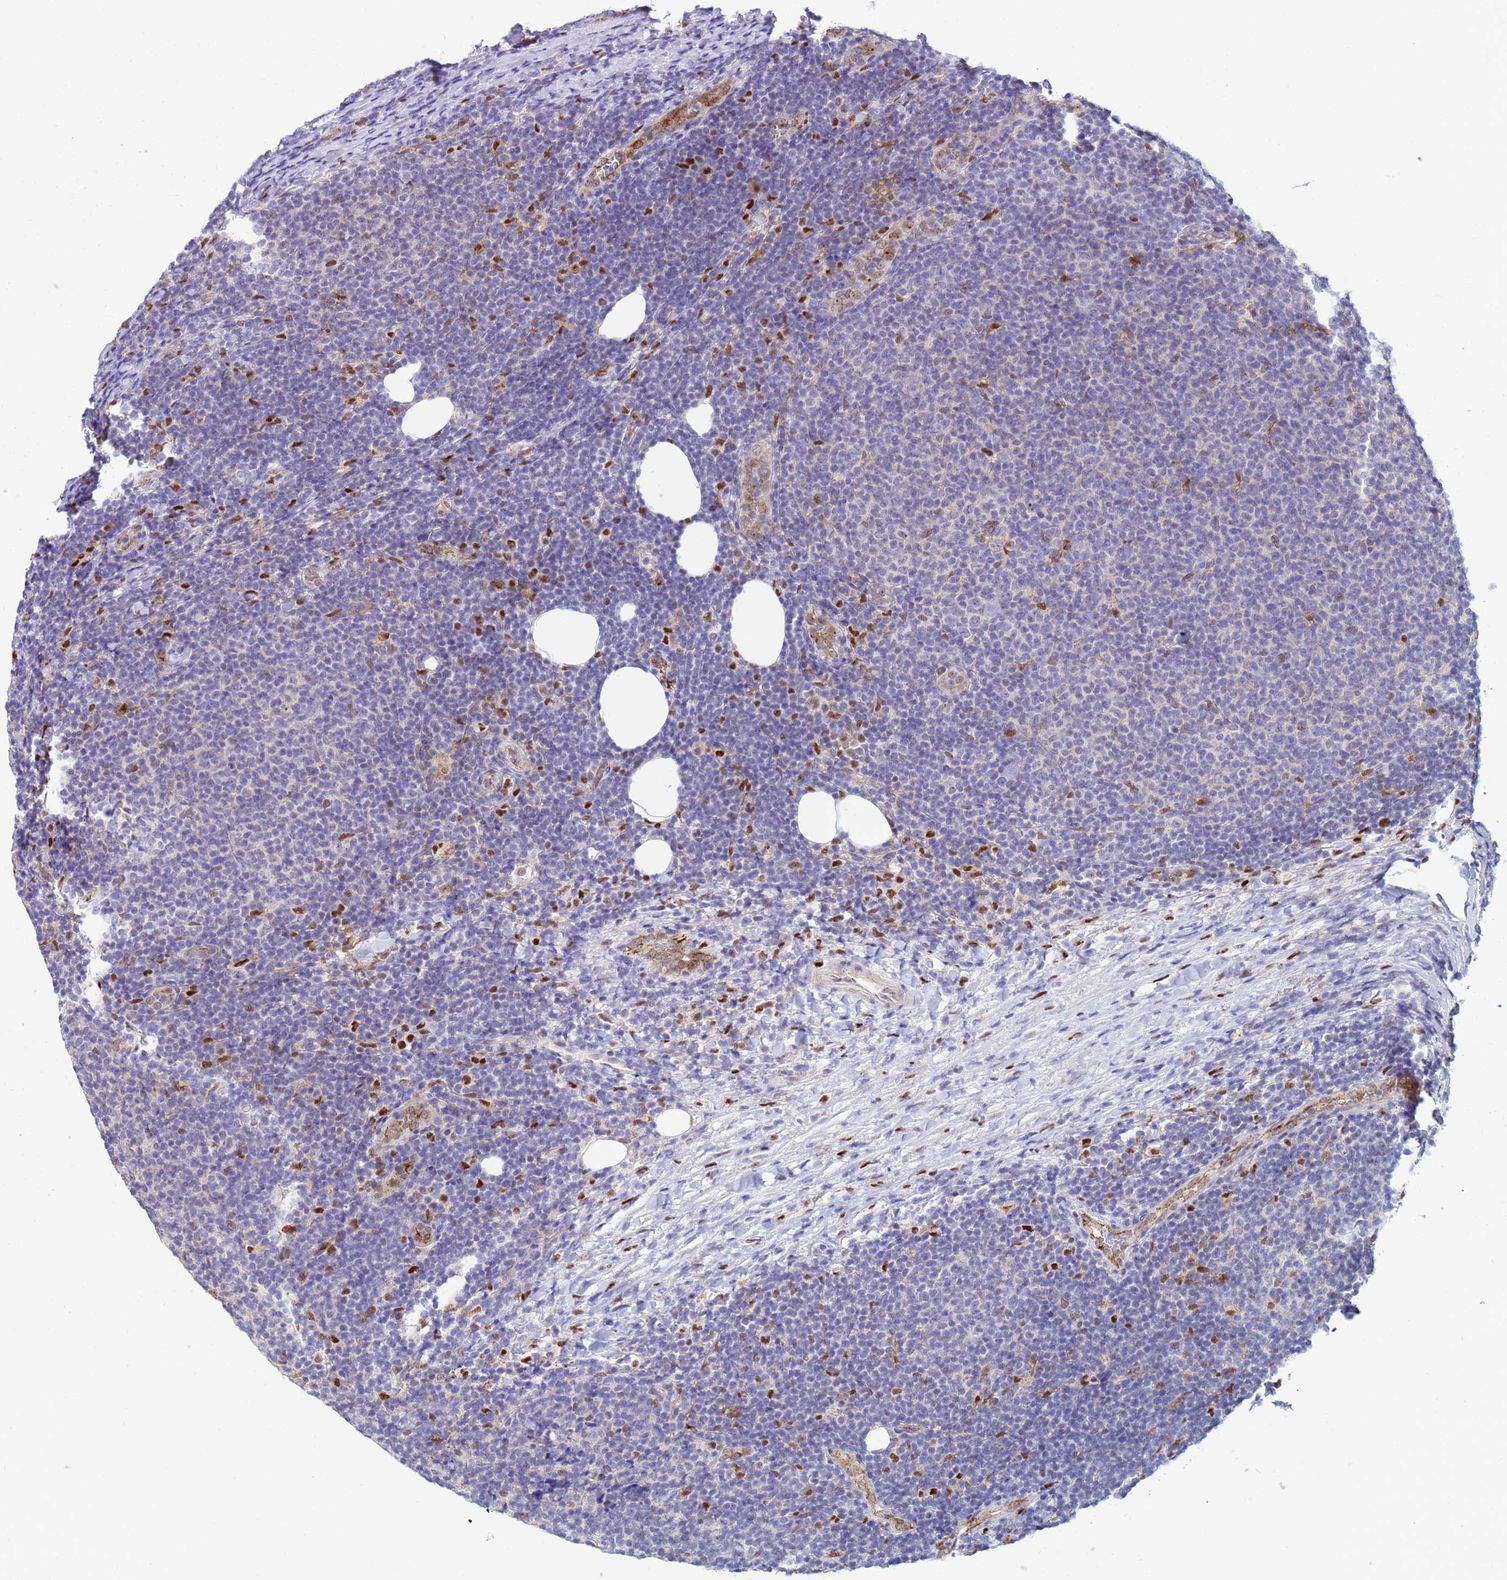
{"staining": {"intensity": "negative", "quantity": "none", "location": "none"}, "tissue": "lymphoma", "cell_type": "Tumor cells", "image_type": "cancer", "snomed": [{"axis": "morphology", "description": "Malignant lymphoma, non-Hodgkin's type, Low grade"}, {"axis": "topography", "description": "Lymph node"}], "caption": "IHC micrograph of neoplastic tissue: lymphoma stained with DAB (3,3'-diaminobenzidine) exhibits no significant protein expression in tumor cells.", "gene": "SLC25A37", "patient": {"sex": "male", "age": 66}}